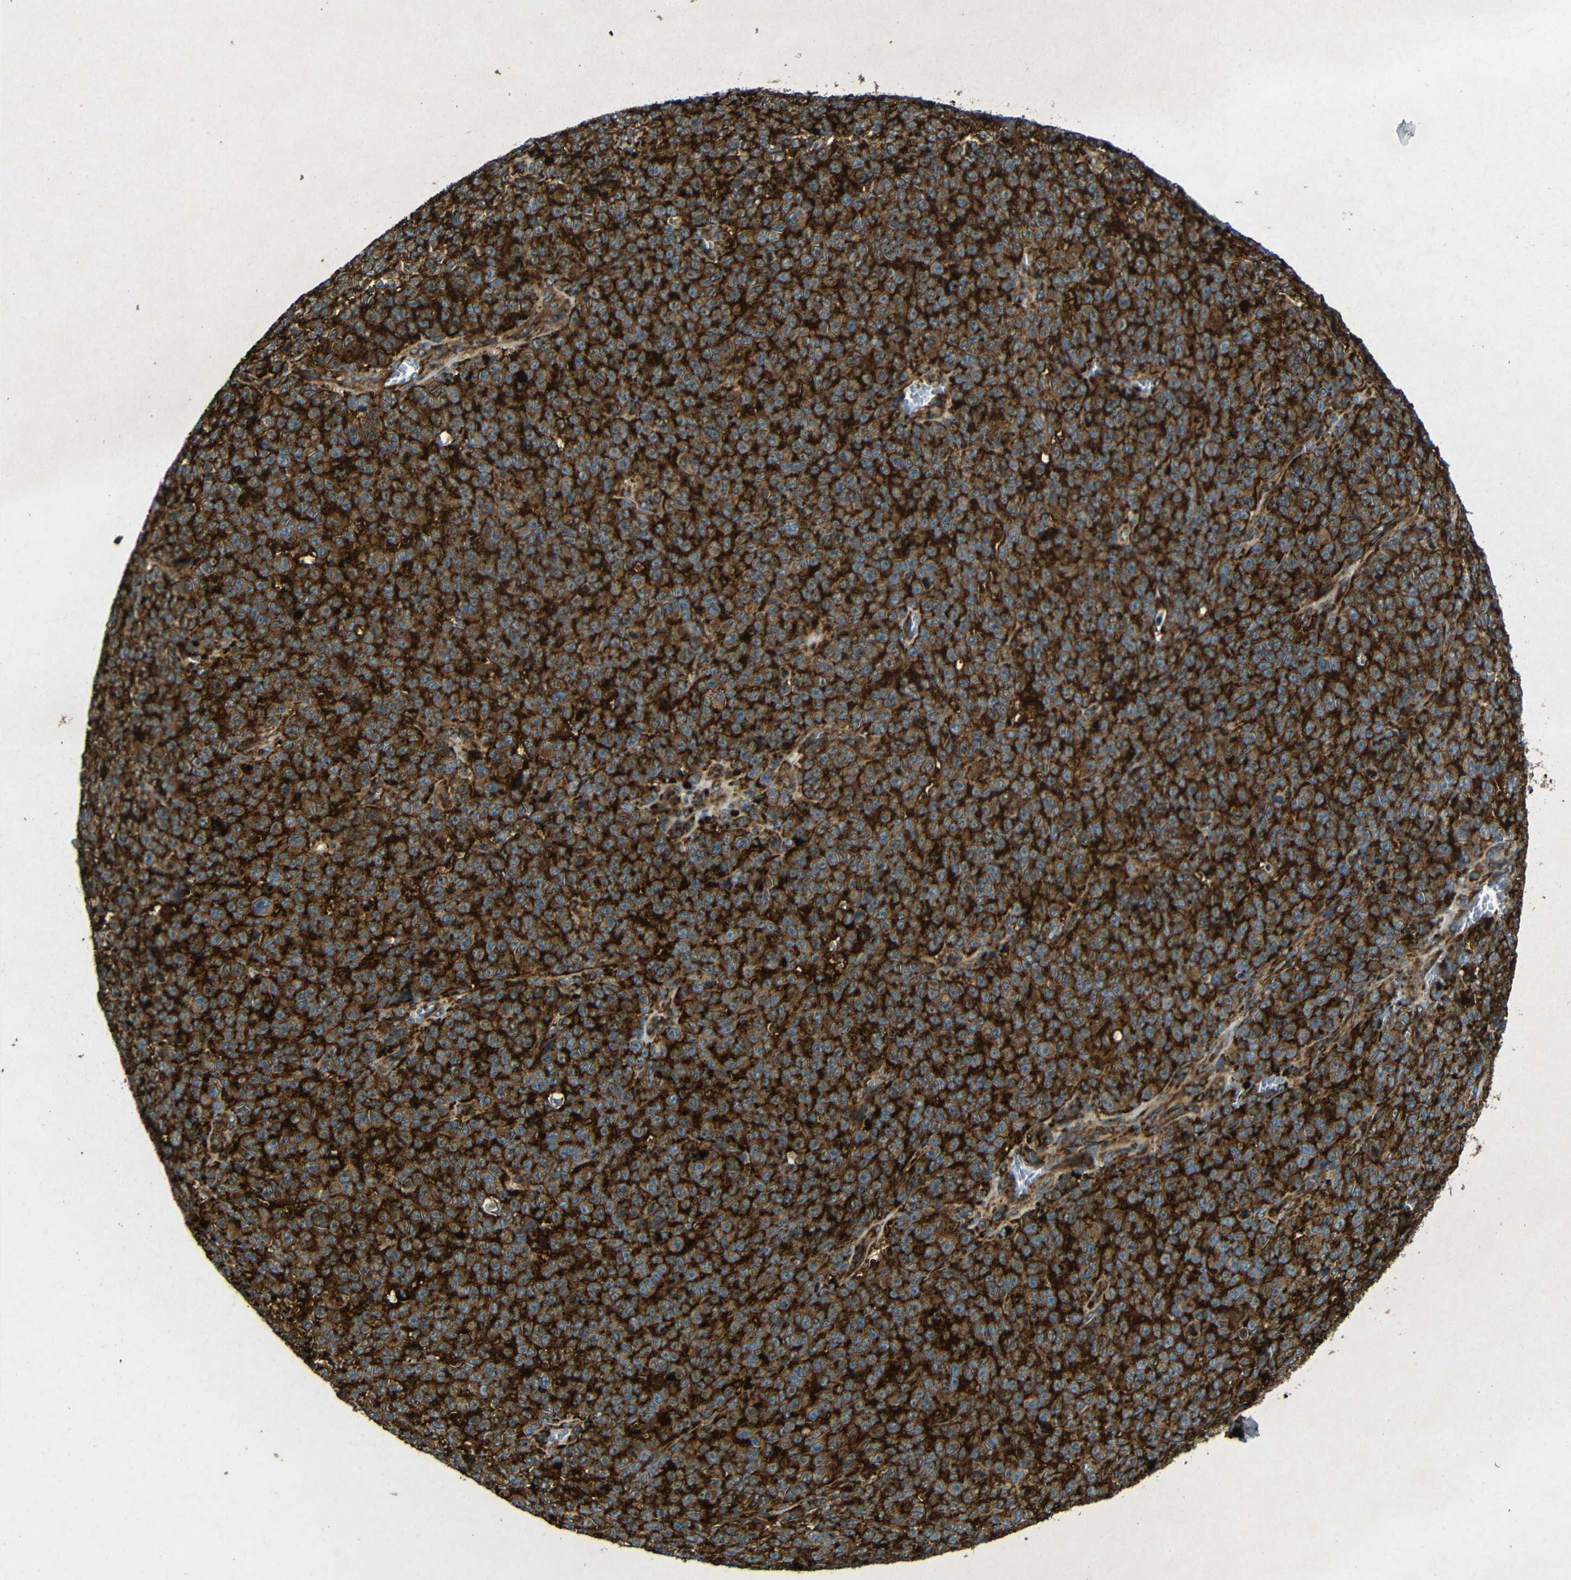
{"staining": {"intensity": "strong", "quantity": ">75%", "location": "cytoplasmic/membranous"}, "tissue": "melanoma", "cell_type": "Tumor cells", "image_type": "cancer", "snomed": [{"axis": "morphology", "description": "Malignant melanoma, NOS"}, {"axis": "topography", "description": "Skin"}], "caption": "DAB immunohistochemical staining of melanoma demonstrates strong cytoplasmic/membranous protein positivity in approximately >75% of tumor cells. (DAB (3,3'-diaminobenzidine) = brown stain, brightfield microscopy at high magnification).", "gene": "BTF3", "patient": {"sex": "female", "age": 82}}